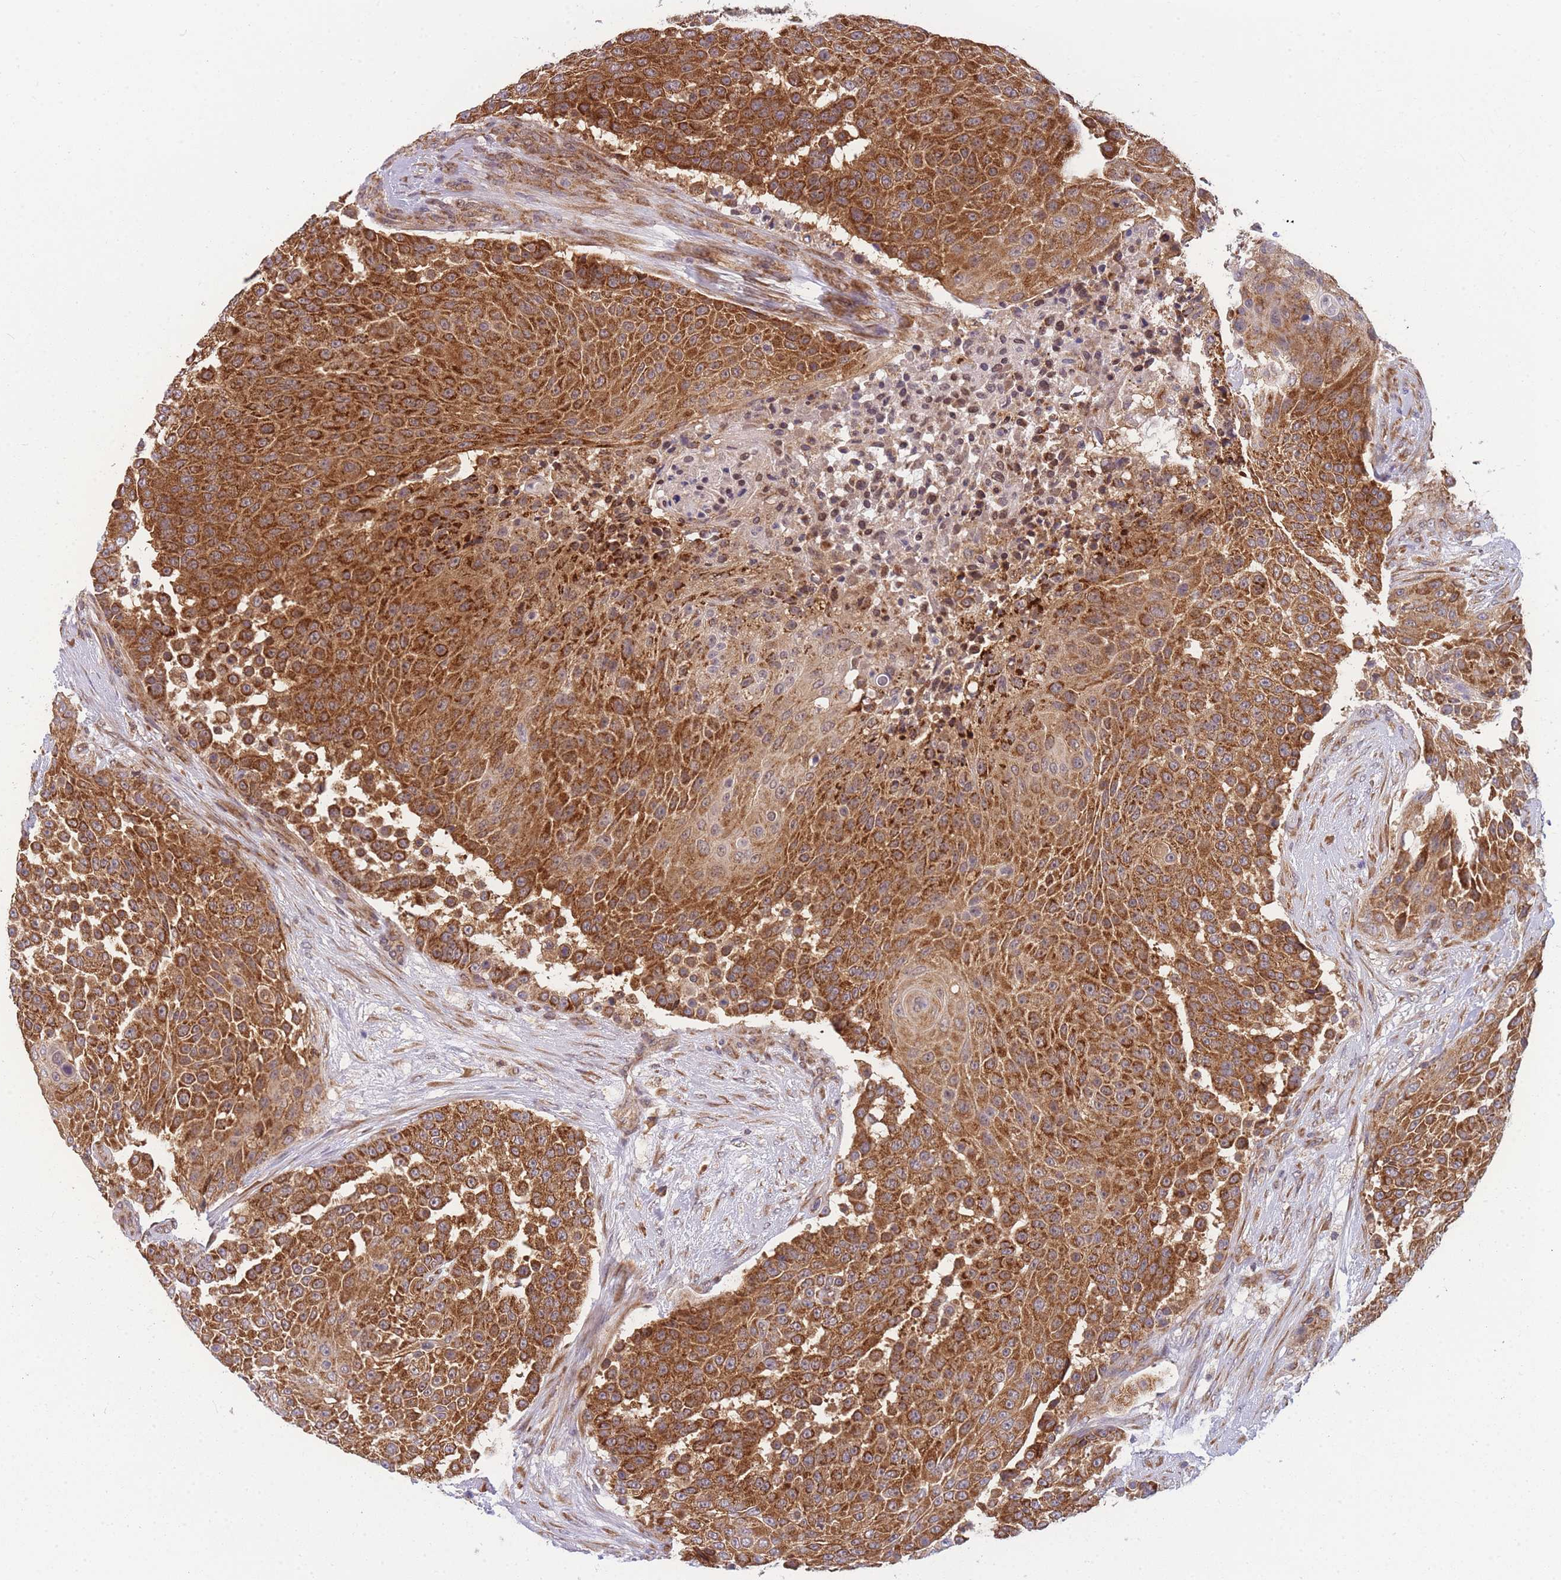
{"staining": {"intensity": "strong", "quantity": ">75%", "location": "cytoplasmic/membranous"}, "tissue": "urothelial cancer", "cell_type": "Tumor cells", "image_type": "cancer", "snomed": [{"axis": "morphology", "description": "Urothelial carcinoma, High grade"}, {"axis": "topography", "description": "Urinary bladder"}], "caption": "Immunohistochemistry of human high-grade urothelial carcinoma reveals high levels of strong cytoplasmic/membranous positivity in about >75% of tumor cells.", "gene": "MRPL23", "patient": {"sex": "female", "age": 63}}